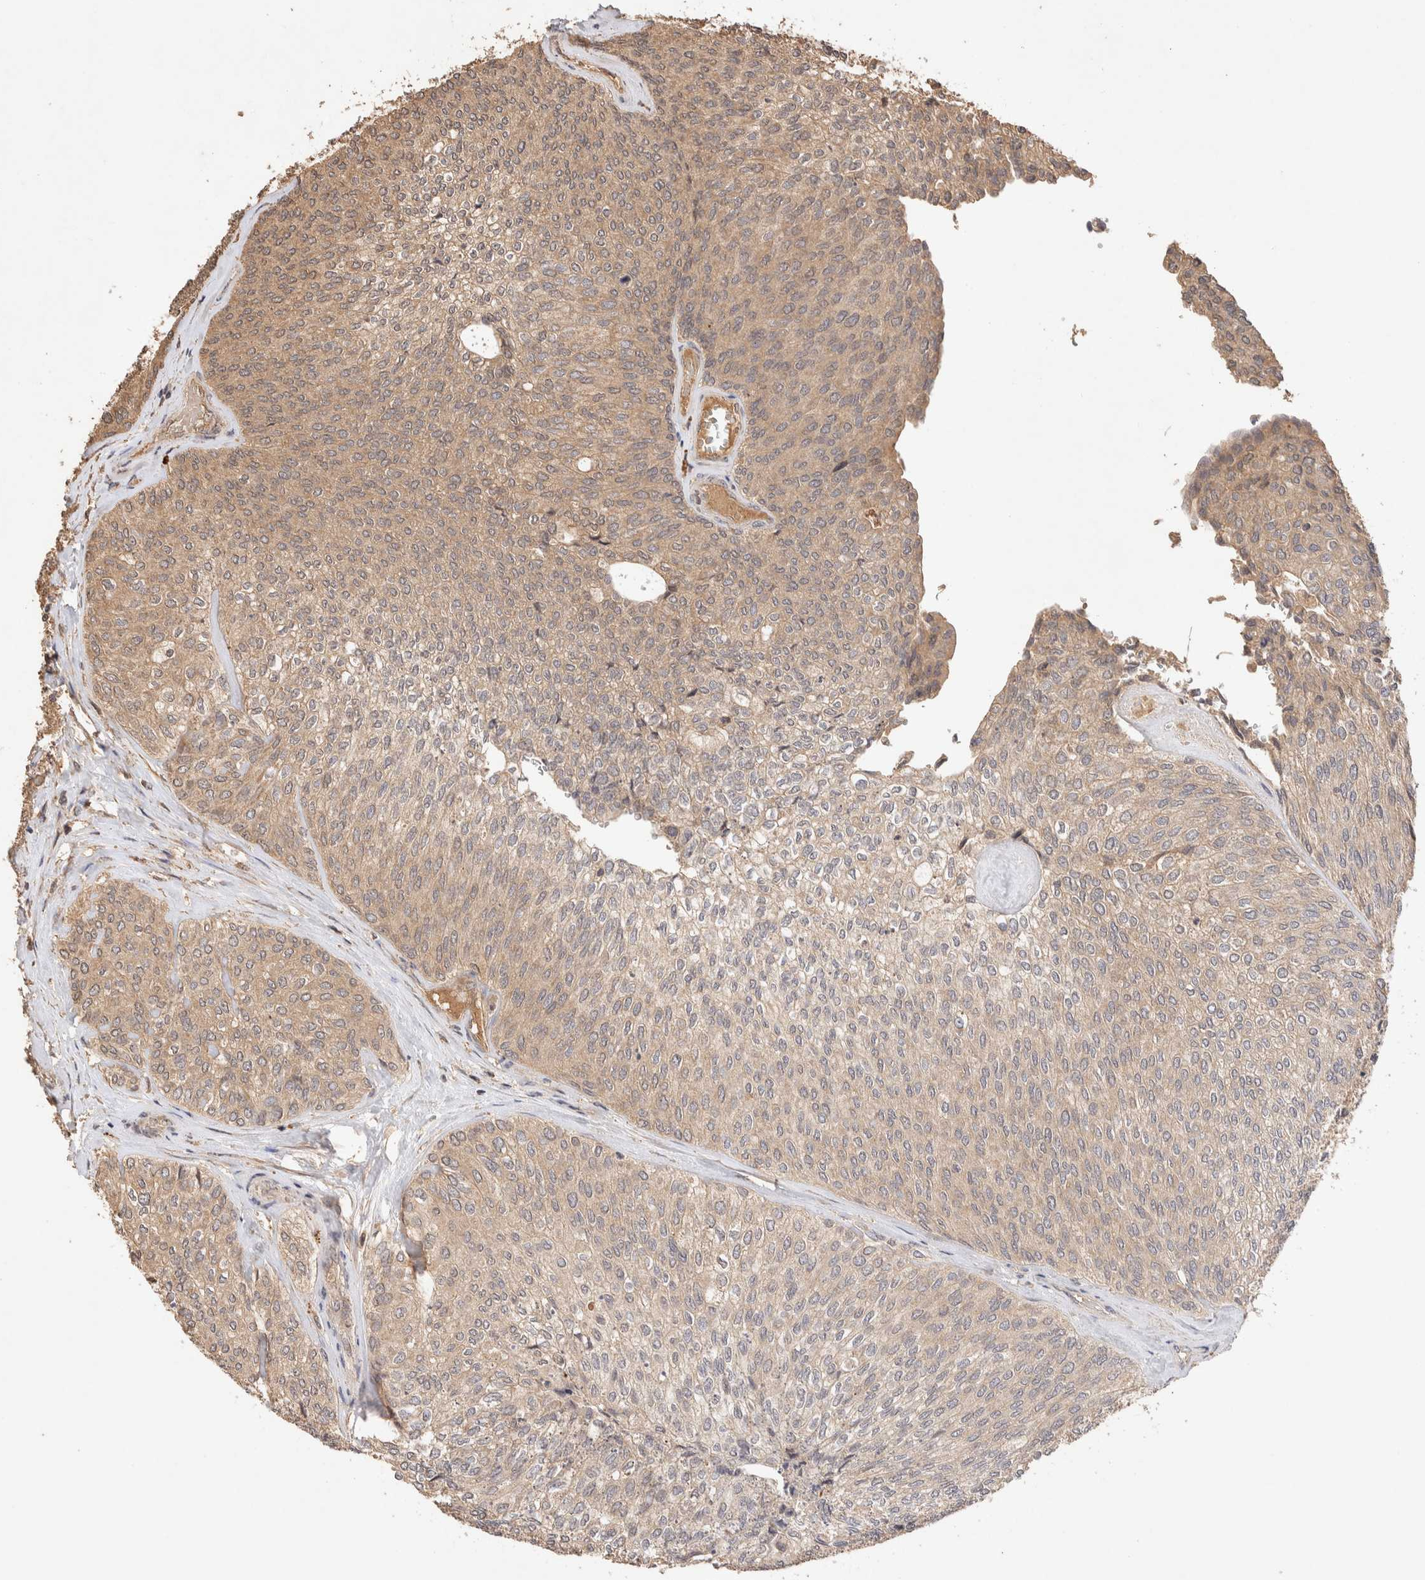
{"staining": {"intensity": "weak", "quantity": ">75%", "location": "cytoplasmic/membranous"}, "tissue": "urothelial cancer", "cell_type": "Tumor cells", "image_type": "cancer", "snomed": [{"axis": "morphology", "description": "Urothelial carcinoma, Low grade"}, {"axis": "topography", "description": "Urinary bladder"}], "caption": "A photomicrograph of urothelial cancer stained for a protein reveals weak cytoplasmic/membranous brown staining in tumor cells.", "gene": "NSMAF", "patient": {"sex": "female", "age": 79}}